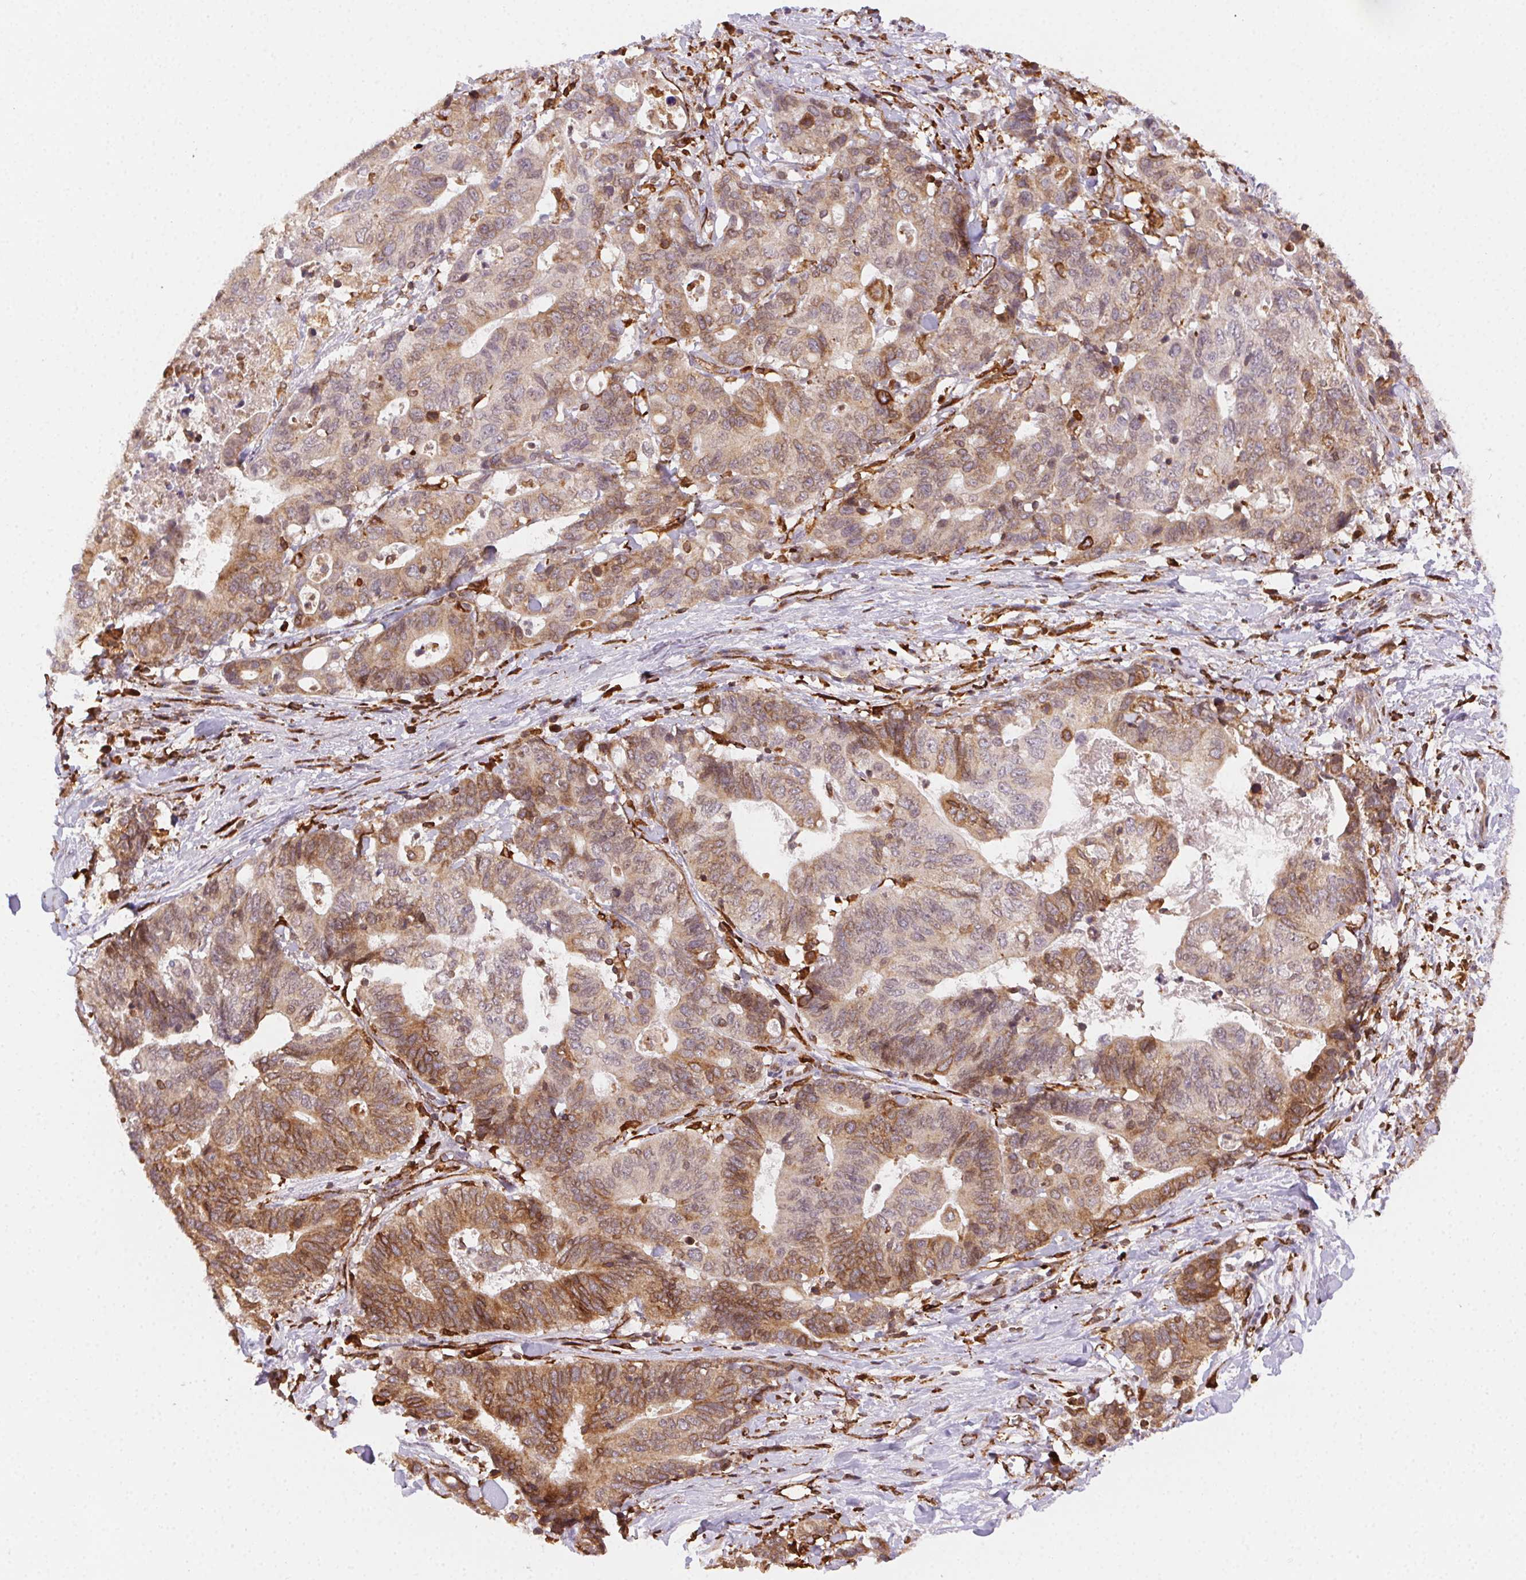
{"staining": {"intensity": "moderate", "quantity": "25%-75%", "location": "cytoplasmic/membranous"}, "tissue": "stomach cancer", "cell_type": "Tumor cells", "image_type": "cancer", "snomed": [{"axis": "morphology", "description": "Adenocarcinoma, NOS"}, {"axis": "topography", "description": "Stomach, upper"}], "caption": "A high-resolution histopathology image shows immunohistochemistry staining of stomach cancer (adenocarcinoma), which reveals moderate cytoplasmic/membranous staining in about 25%-75% of tumor cells.", "gene": "RNASET2", "patient": {"sex": "female", "age": 67}}